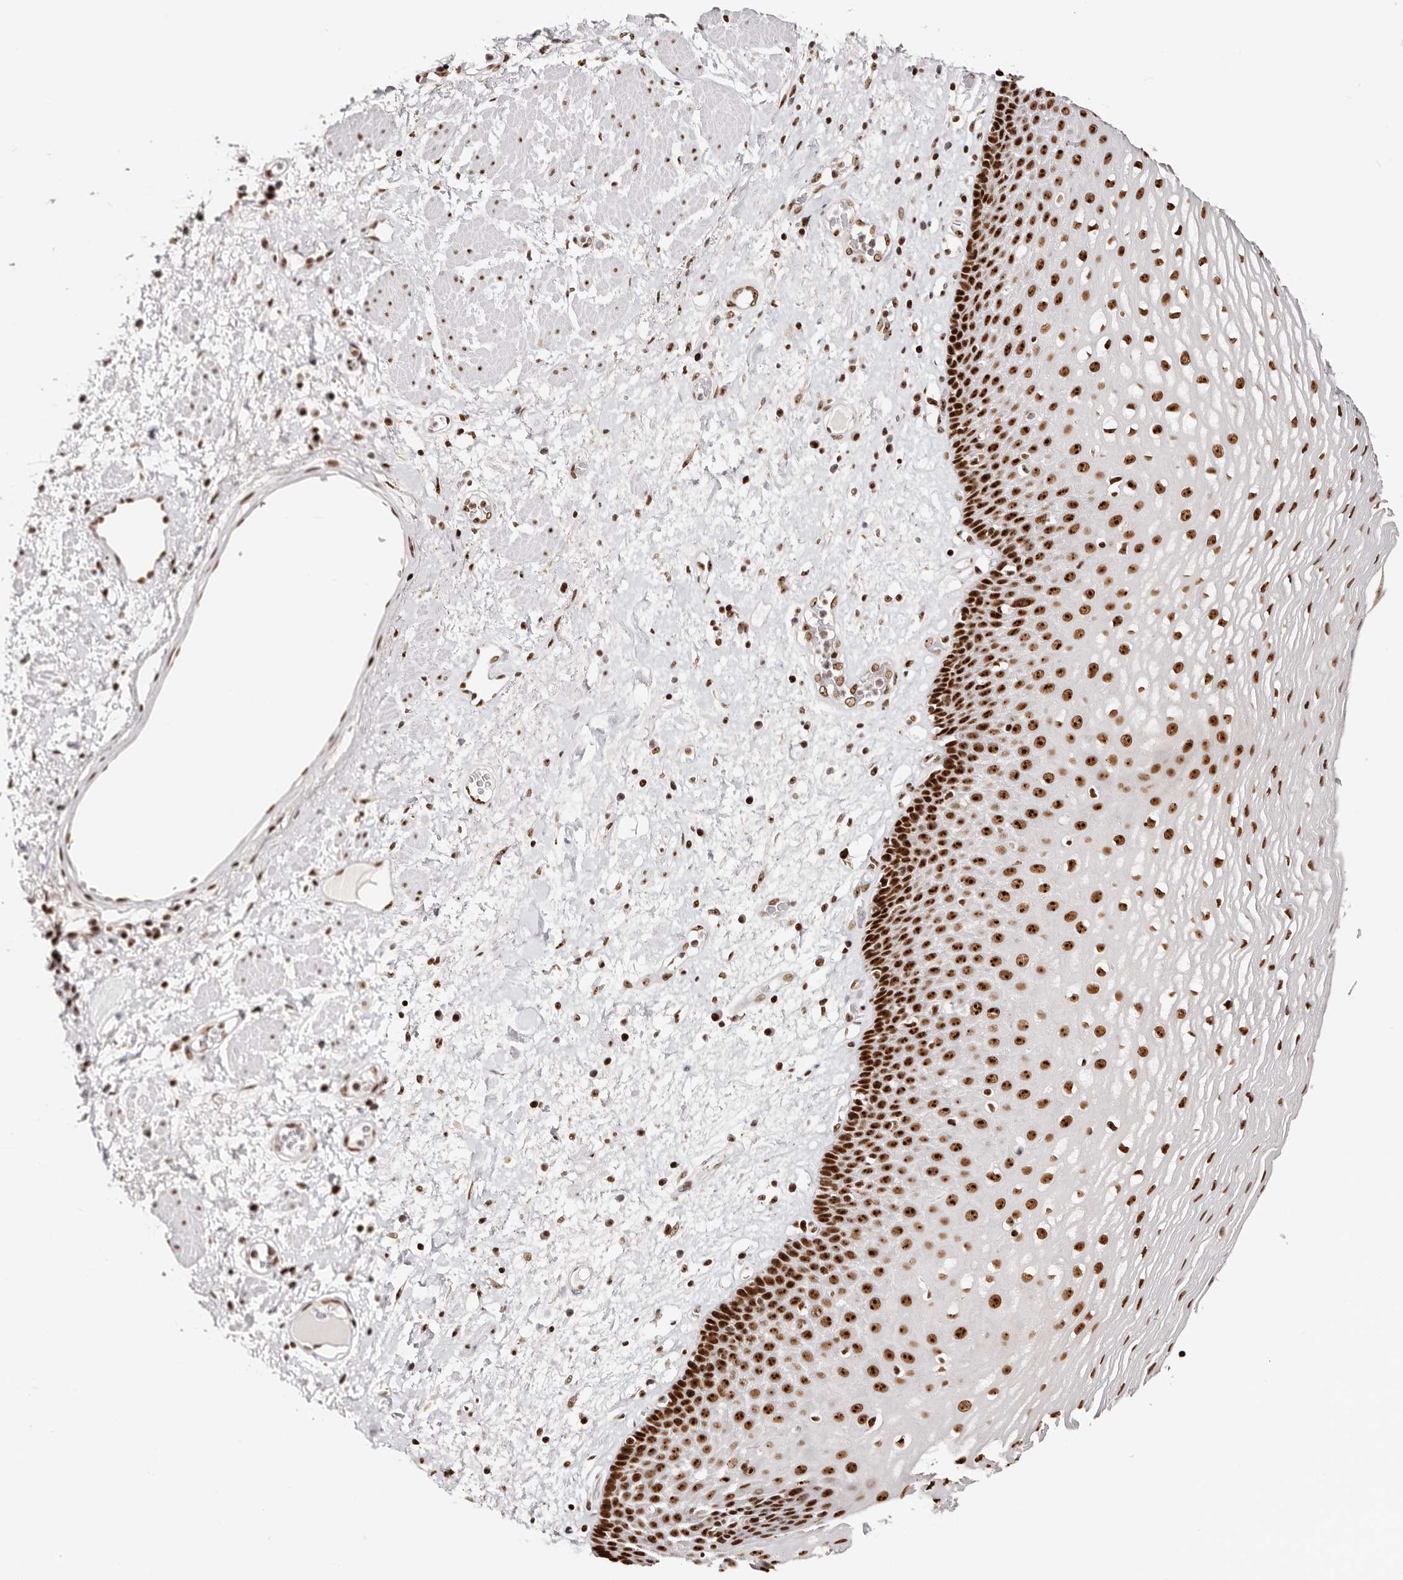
{"staining": {"intensity": "strong", "quantity": ">75%", "location": "nuclear"}, "tissue": "esophagus", "cell_type": "Squamous epithelial cells", "image_type": "normal", "snomed": [{"axis": "morphology", "description": "Normal tissue, NOS"}, {"axis": "morphology", "description": "Adenocarcinoma, NOS"}, {"axis": "topography", "description": "Esophagus"}], "caption": "The photomicrograph shows immunohistochemical staining of benign esophagus. There is strong nuclear expression is present in approximately >75% of squamous epithelial cells.", "gene": "IQGAP3", "patient": {"sex": "male", "age": 62}}